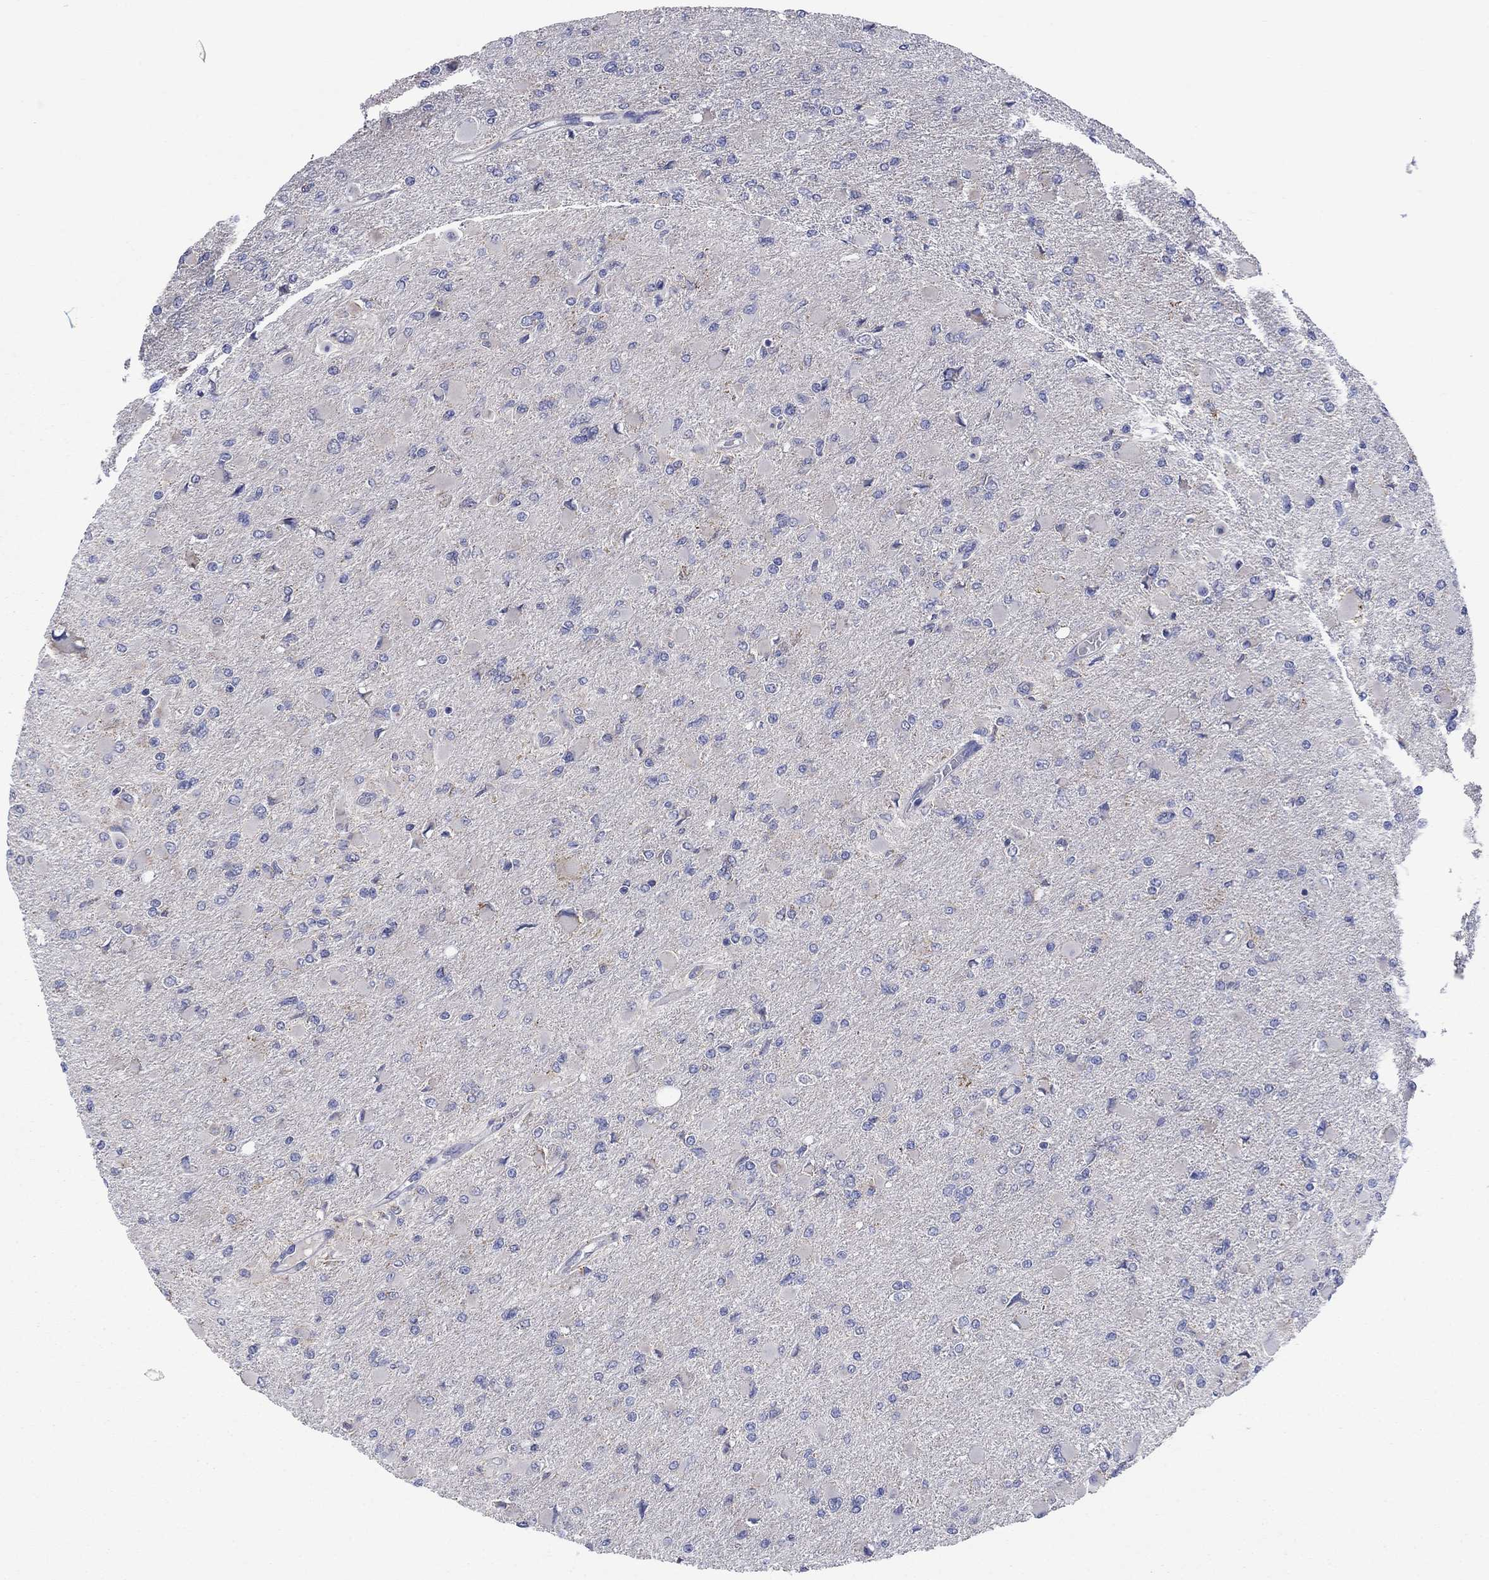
{"staining": {"intensity": "negative", "quantity": "none", "location": "none"}, "tissue": "glioma", "cell_type": "Tumor cells", "image_type": "cancer", "snomed": [{"axis": "morphology", "description": "Glioma, malignant, High grade"}, {"axis": "topography", "description": "Cerebral cortex"}], "caption": "Tumor cells show no significant protein staining in glioma.", "gene": "CLVS1", "patient": {"sex": "female", "age": 36}}